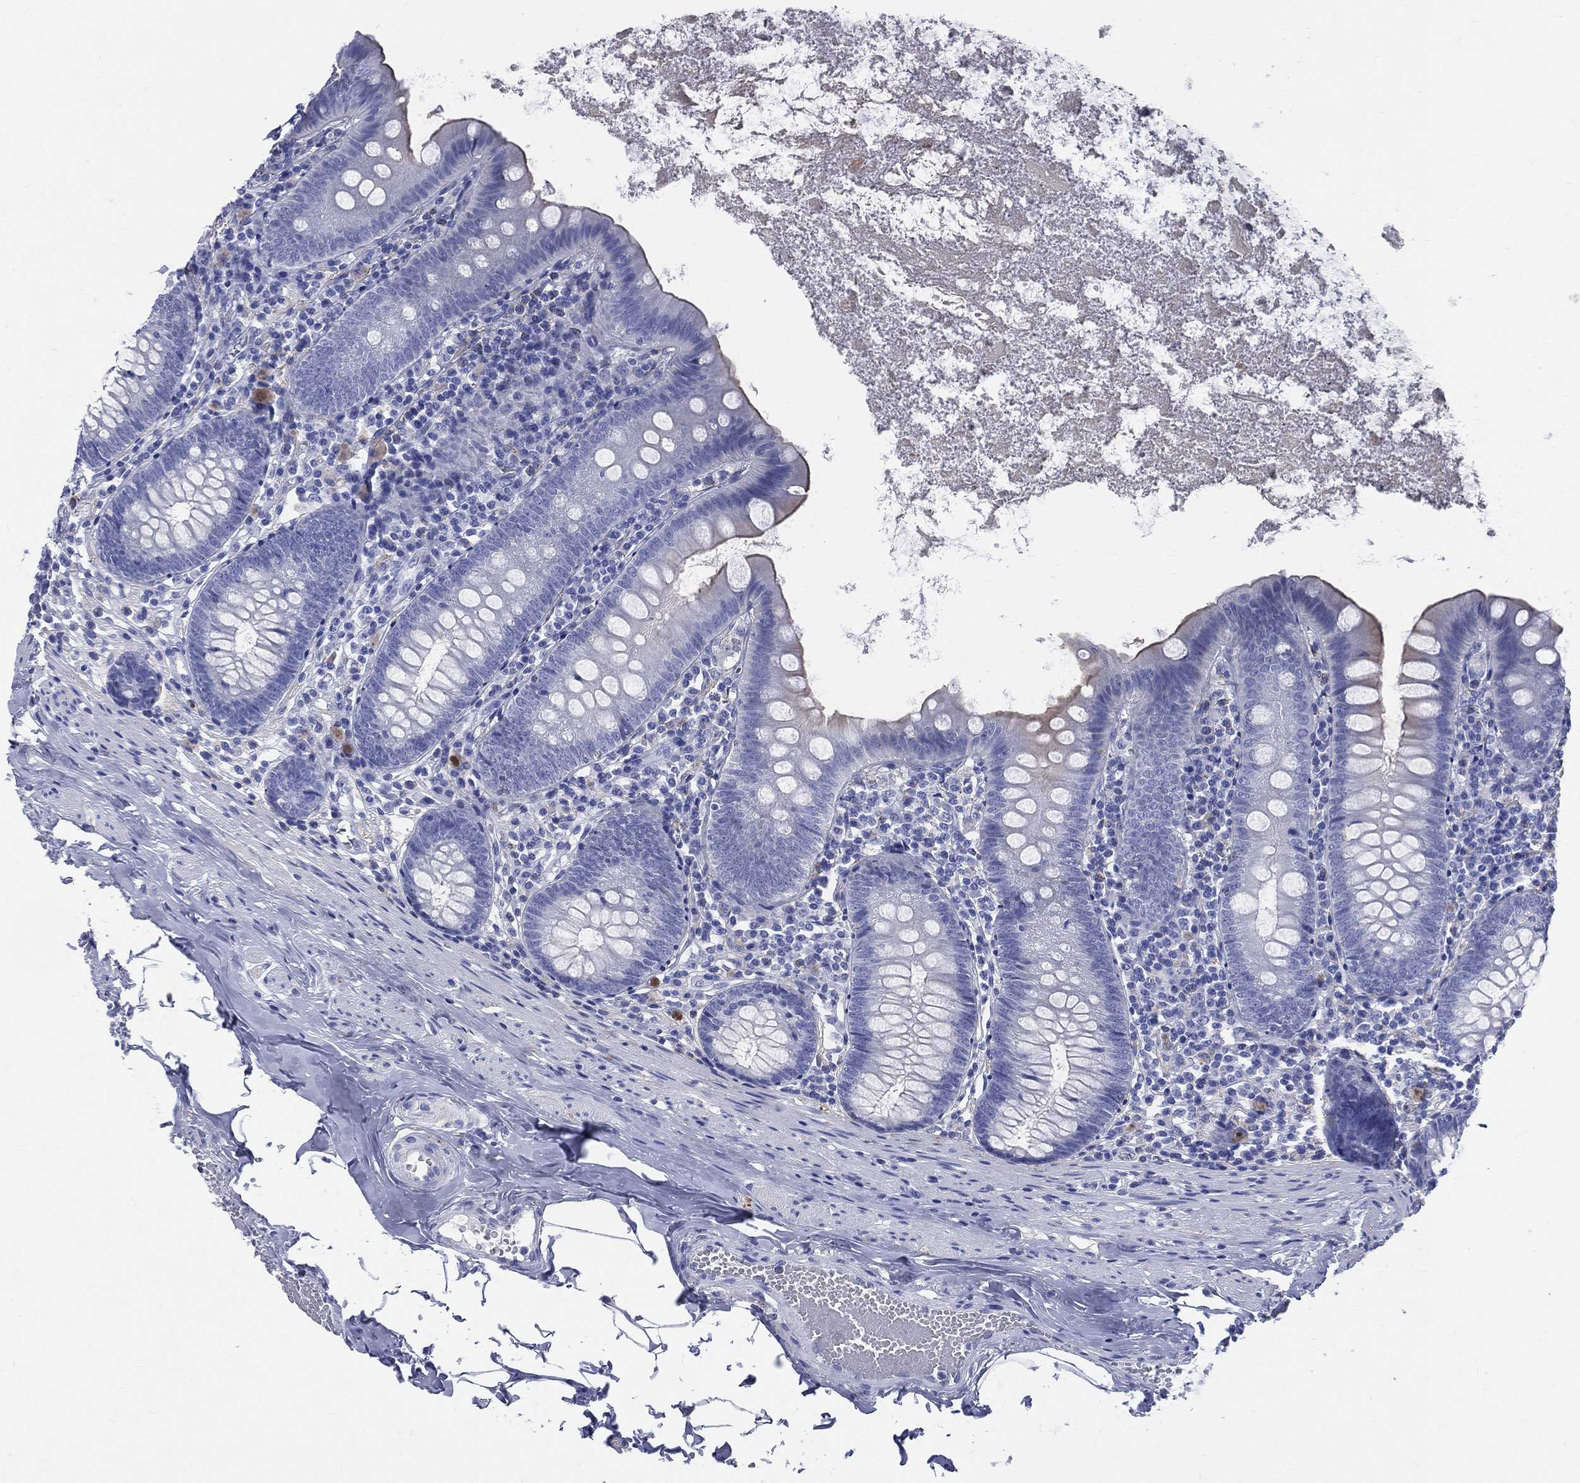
{"staining": {"intensity": "weak", "quantity": "<25%", "location": "cytoplasmic/membranous"}, "tissue": "appendix", "cell_type": "Glandular cells", "image_type": "normal", "snomed": [{"axis": "morphology", "description": "Normal tissue, NOS"}, {"axis": "topography", "description": "Appendix"}], "caption": "The histopathology image demonstrates no significant positivity in glandular cells of appendix.", "gene": "SYP", "patient": {"sex": "female", "age": 82}}